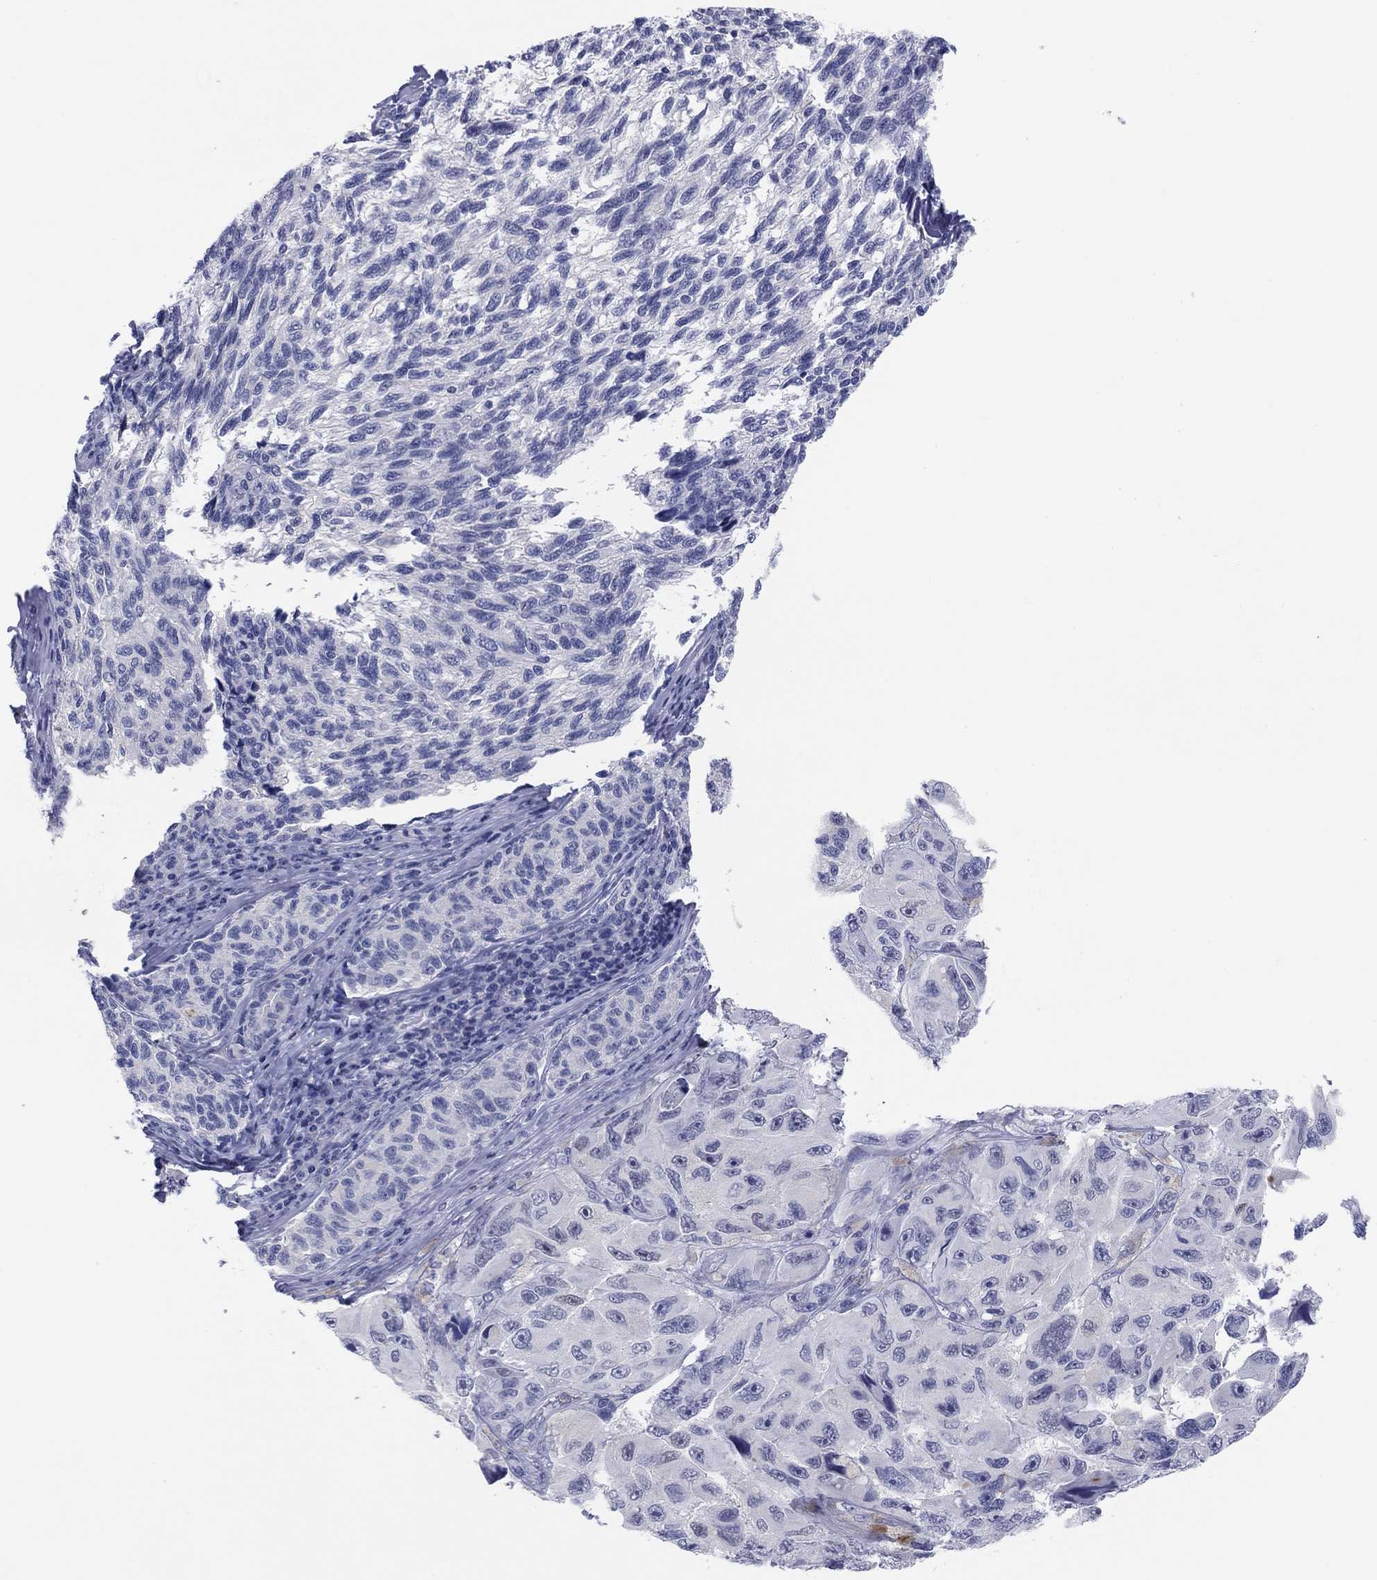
{"staining": {"intensity": "negative", "quantity": "none", "location": "none"}, "tissue": "melanoma", "cell_type": "Tumor cells", "image_type": "cancer", "snomed": [{"axis": "morphology", "description": "Malignant melanoma, NOS"}, {"axis": "topography", "description": "Skin"}], "caption": "A histopathology image of human malignant melanoma is negative for staining in tumor cells.", "gene": "CPNE6", "patient": {"sex": "female", "age": 73}}